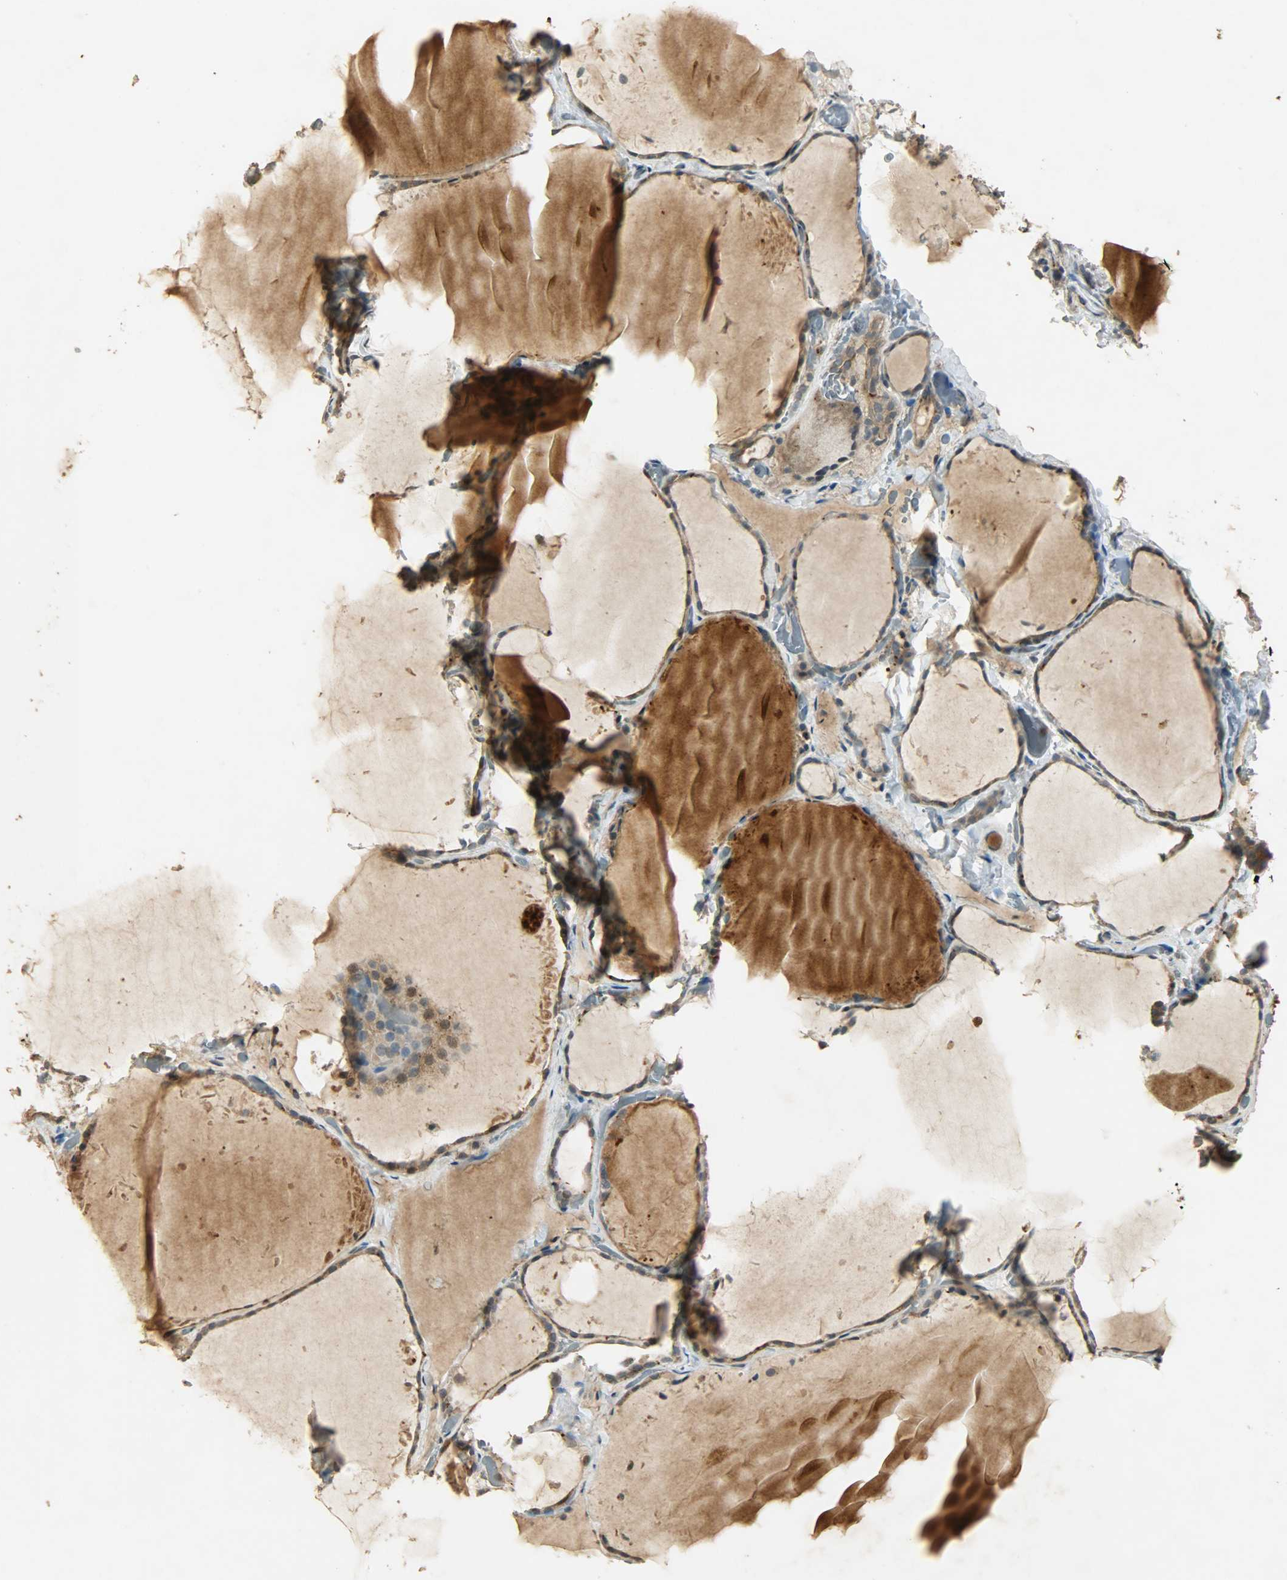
{"staining": {"intensity": "strong", "quantity": ">75%", "location": "cytoplasmic/membranous"}, "tissue": "thyroid gland", "cell_type": "Glandular cells", "image_type": "normal", "snomed": [{"axis": "morphology", "description": "Normal tissue, NOS"}, {"axis": "topography", "description": "Thyroid gland"}], "caption": "A brown stain labels strong cytoplasmic/membranous expression of a protein in glandular cells of benign human thyroid gland.", "gene": "ATP2B1", "patient": {"sex": "female", "age": 22}}